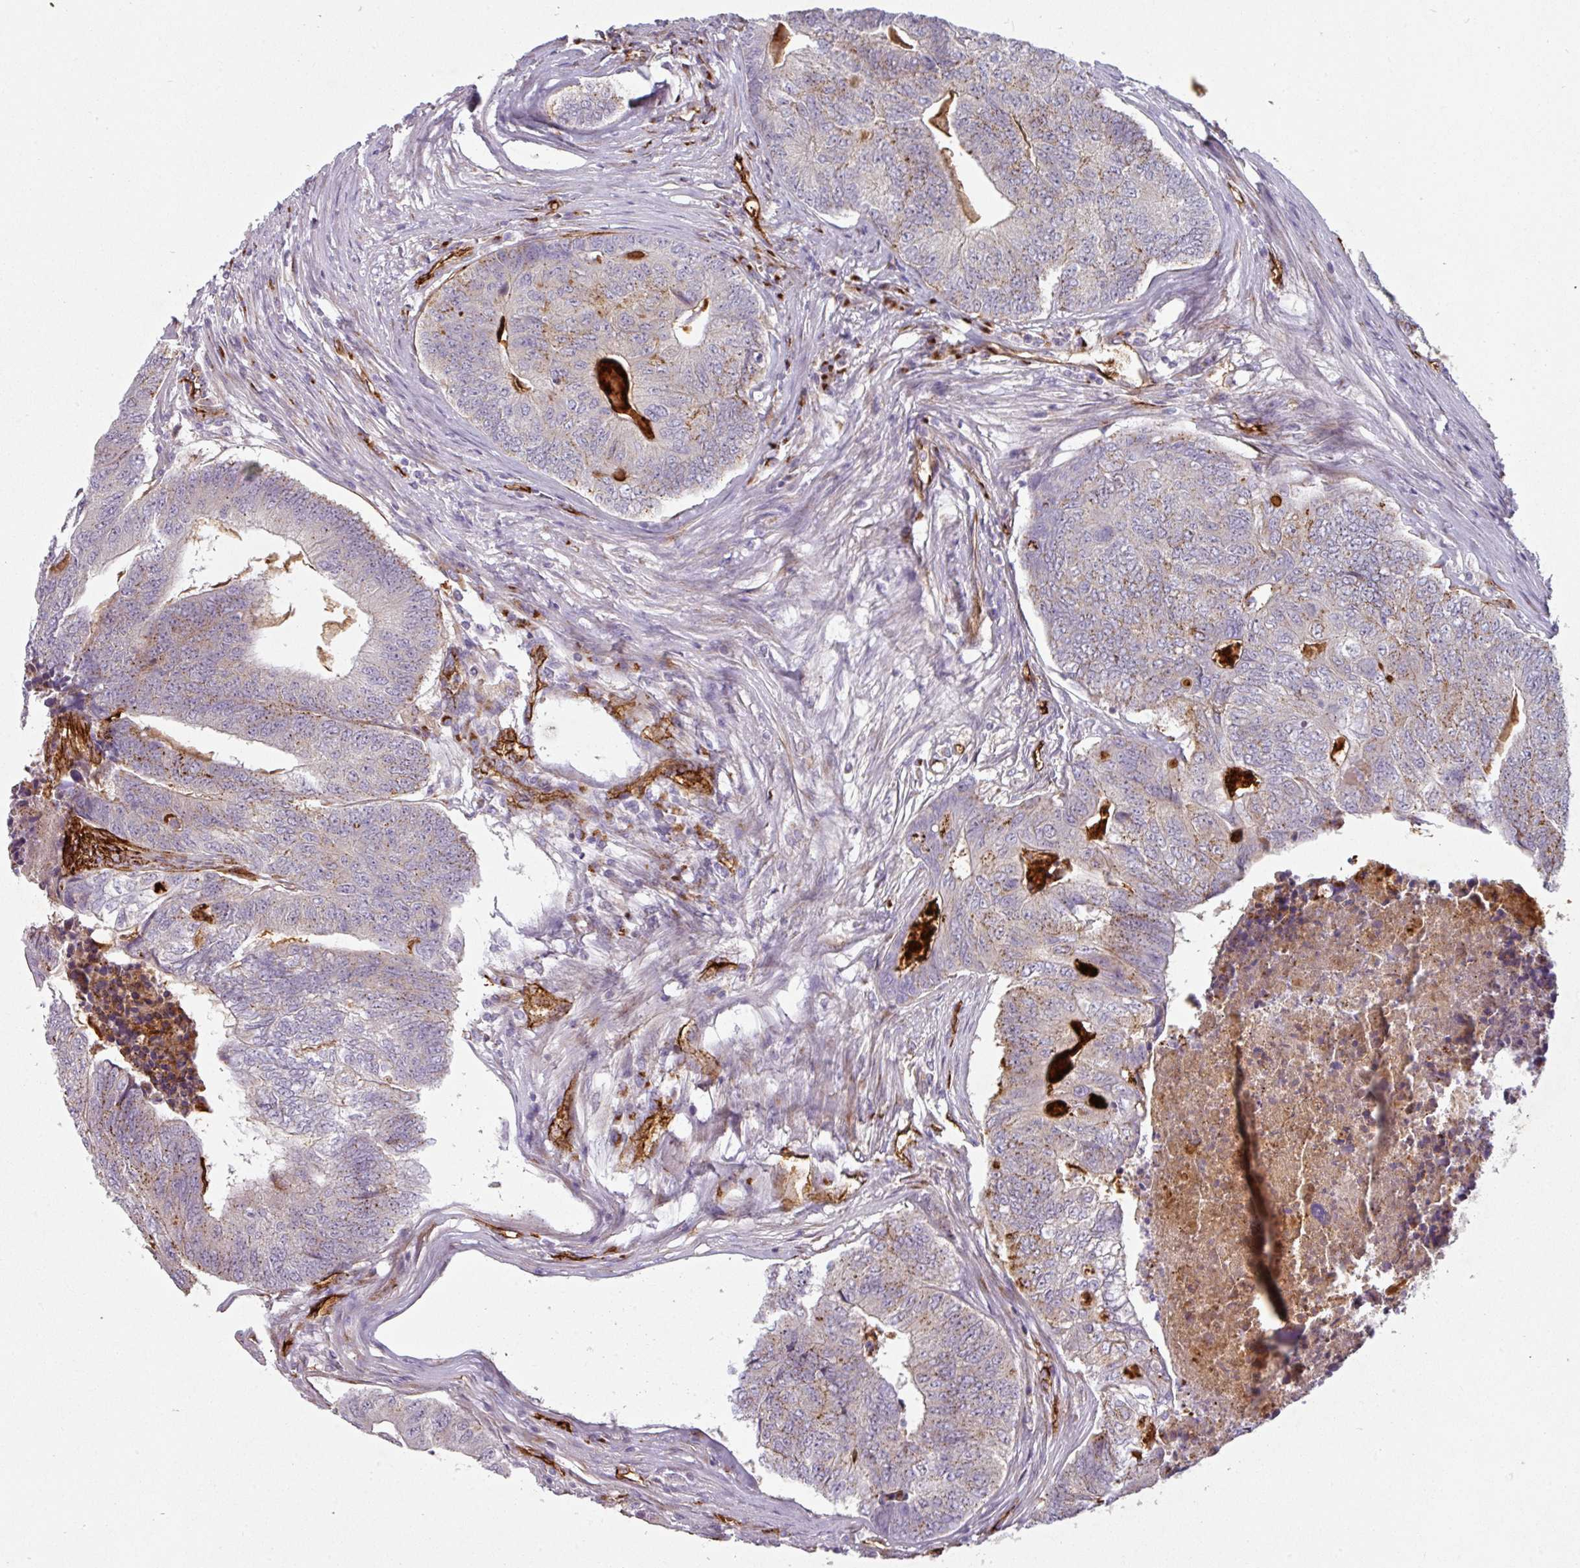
{"staining": {"intensity": "moderate", "quantity": "<25%", "location": "cytoplasmic/membranous"}, "tissue": "colorectal cancer", "cell_type": "Tumor cells", "image_type": "cancer", "snomed": [{"axis": "morphology", "description": "Adenocarcinoma, NOS"}, {"axis": "topography", "description": "Colon"}], "caption": "Protein analysis of colorectal cancer (adenocarcinoma) tissue displays moderate cytoplasmic/membranous staining in approximately <25% of tumor cells. The staining was performed using DAB (3,3'-diaminobenzidine) to visualize the protein expression in brown, while the nuclei were stained in blue with hematoxylin (Magnification: 20x).", "gene": "PRODH2", "patient": {"sex": "female", "age": 67}}